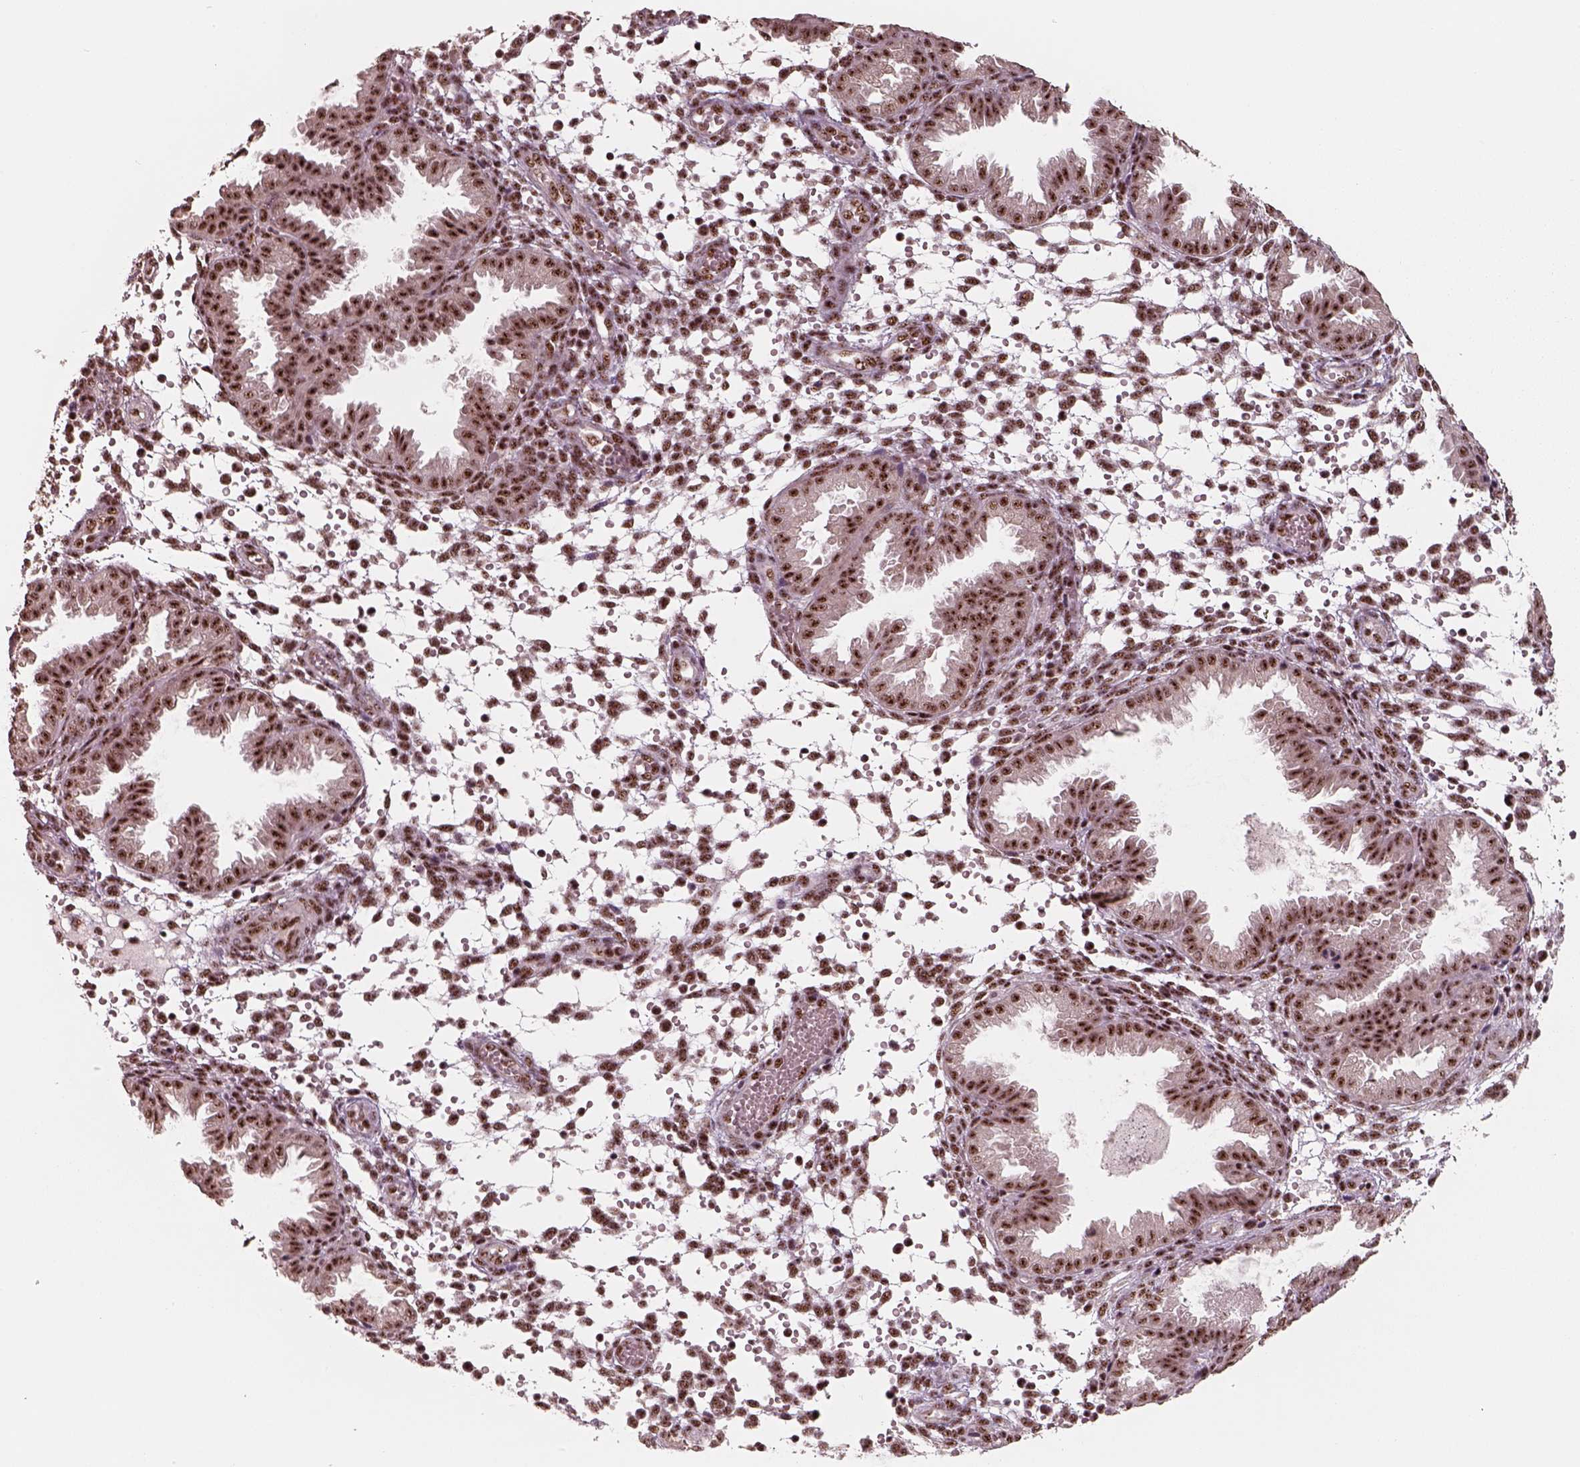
{"staining": {"intensity": "strong", "quantity": "25%-75%", "location": "nuclear"}, "tissue": "endometrium", "cell_type": "Cells in endometrial stroma", "image_type": "normal", "snomed": [{"axis": "morphology", "description": "Normal tissue, NOS"}, {"axis": "topography", "description": "Endometrium"}], "caption": "IHC staining of unremarkable endometrium, which demonstrates high levels of strong nuclear positivity in approximately 25%-75% of cells in endometrial stroma indicating strong nuclear protein positivity. The staining was performed using DAB (brown) for protein detection and nuclei were counterstained in hematoxylin (blue).", "gene": "ATXN7L3", "patient": {"sex": "female", "age": 33}}